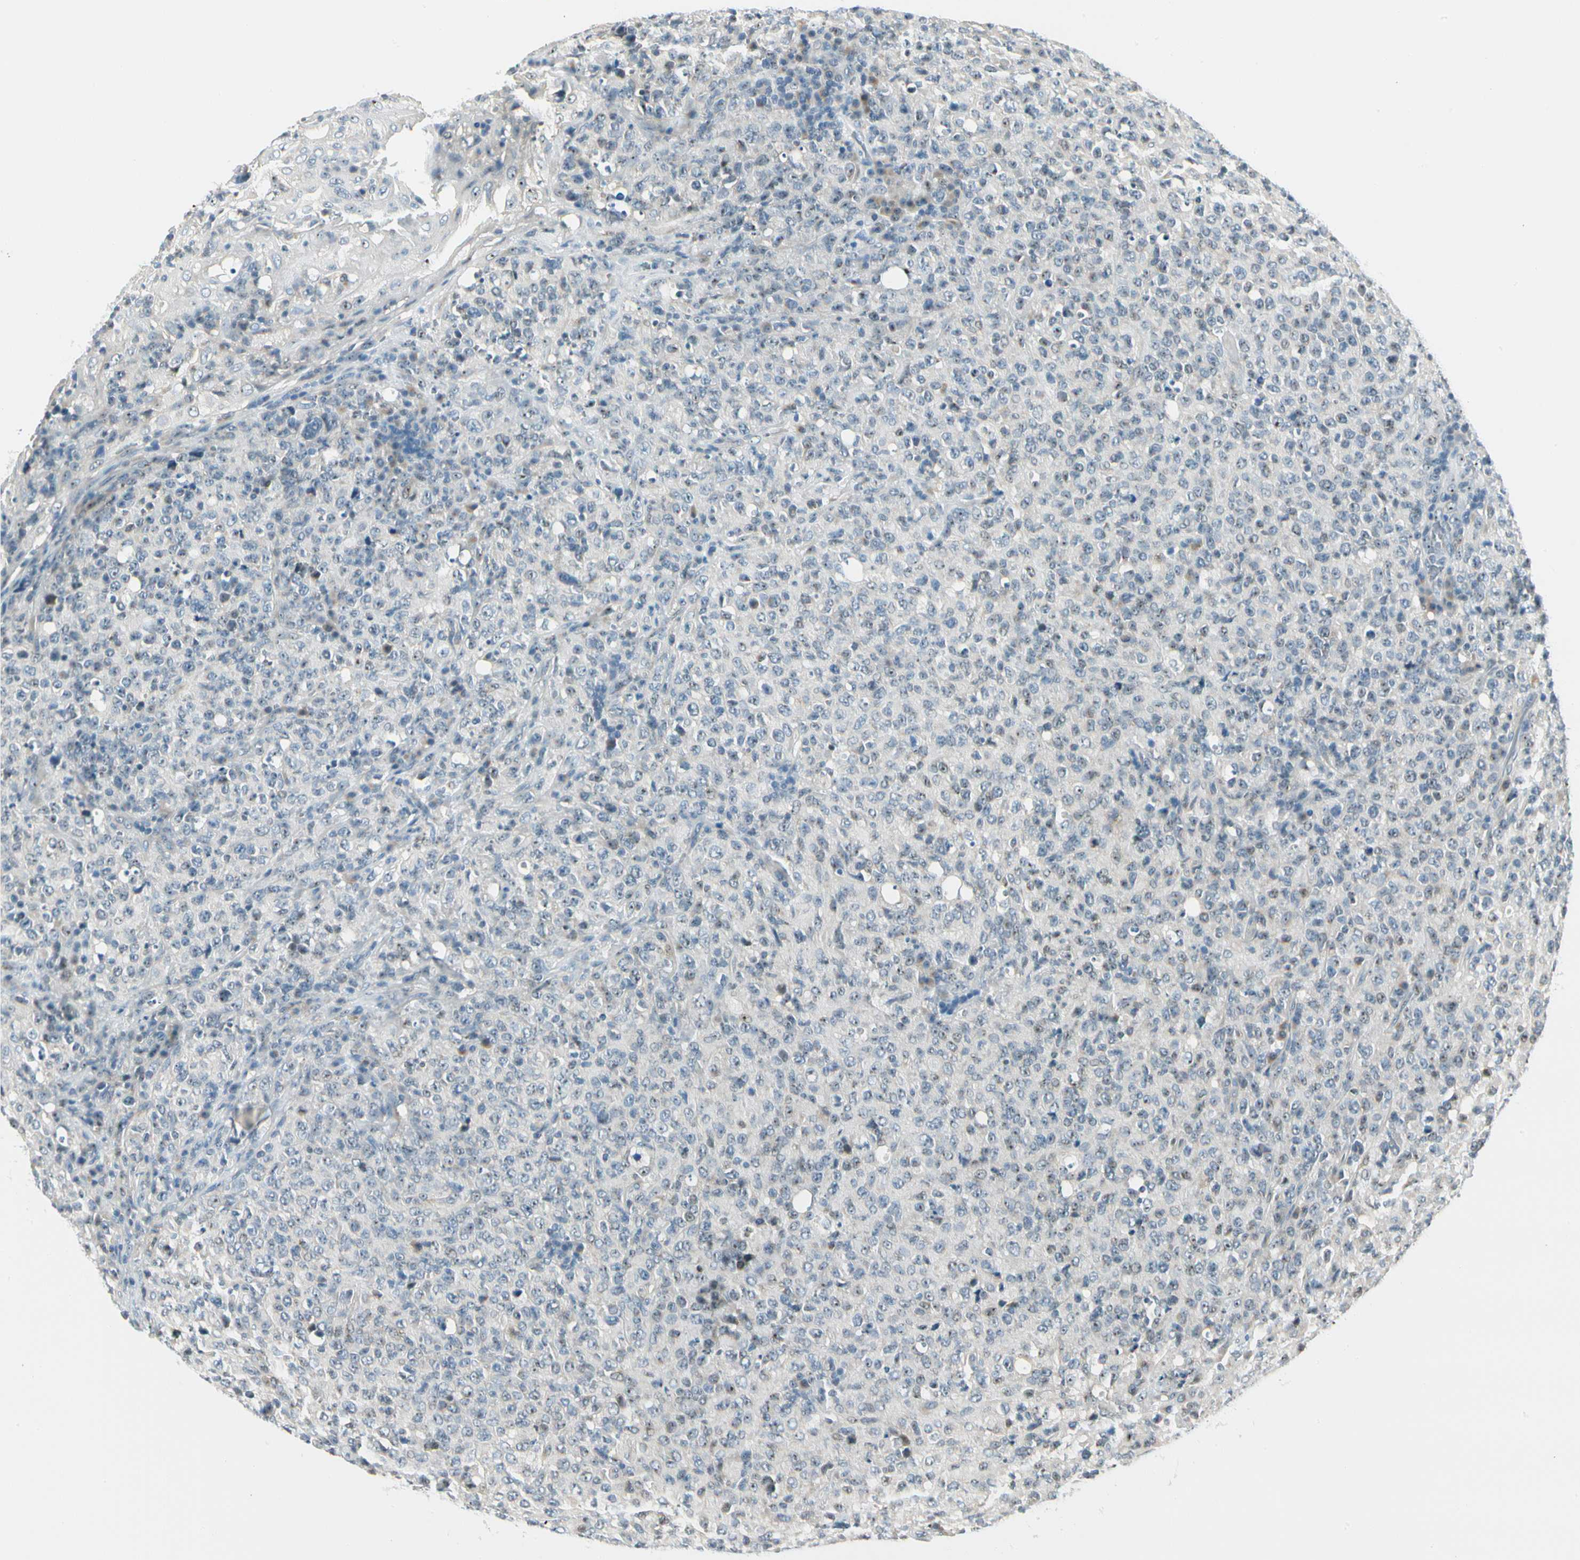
{"staining": {"intensity": "weak", "quantity": "<25%", "location": "nuclear"}, "tissue": "lymphoma", "cell_type": "Tumor cells", "image_type": "cancer", "snomed": [{"axis": "morphology", "description": "Malignant lymphoma, non-Hodgkin's type, High grade"}, {"axis": "topography", "description": "Tonsil"}], "caption": "Immunohistochemistry image of neoplastic tissue: malignant lymphoma, non-Hodgkin's type (high-grade) stained with DAB reveals no significant protein staining in tumor cells.", "gene": "ZSCAN1", "patient": {"sex": "female", "age": 36}}